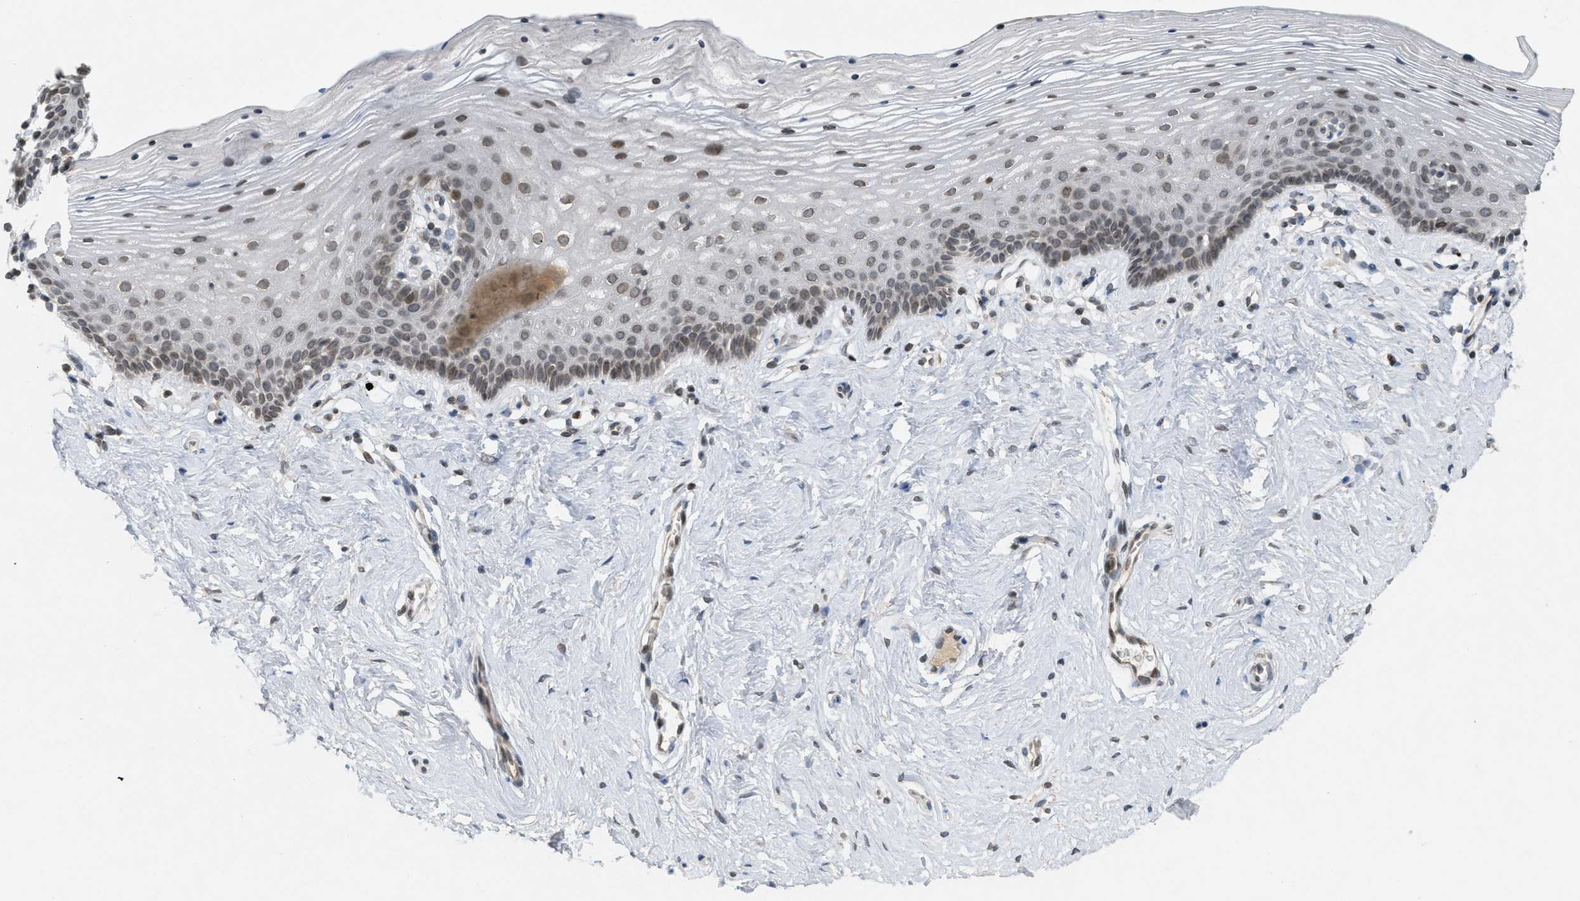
{"staining": {"intensity": "moderate", "quantity": "25%-75%", "location": "nuclear"}, "tissue": "vagina", "cell_type": "Squamous epithelial cells", "image_type": "normal", "snomed": [{"axis": "morphology", "description": "Normal tissue, NOS"}, {"axis": "topography", "description": "Vagina"}], "caption": "Moderate nuclear expression is identified in approximately 25%-75% of squamous epithelial cells in unremarkable vagina.", "gene": "ABHD6", "patient": {"sex": "female", "age": 32}}